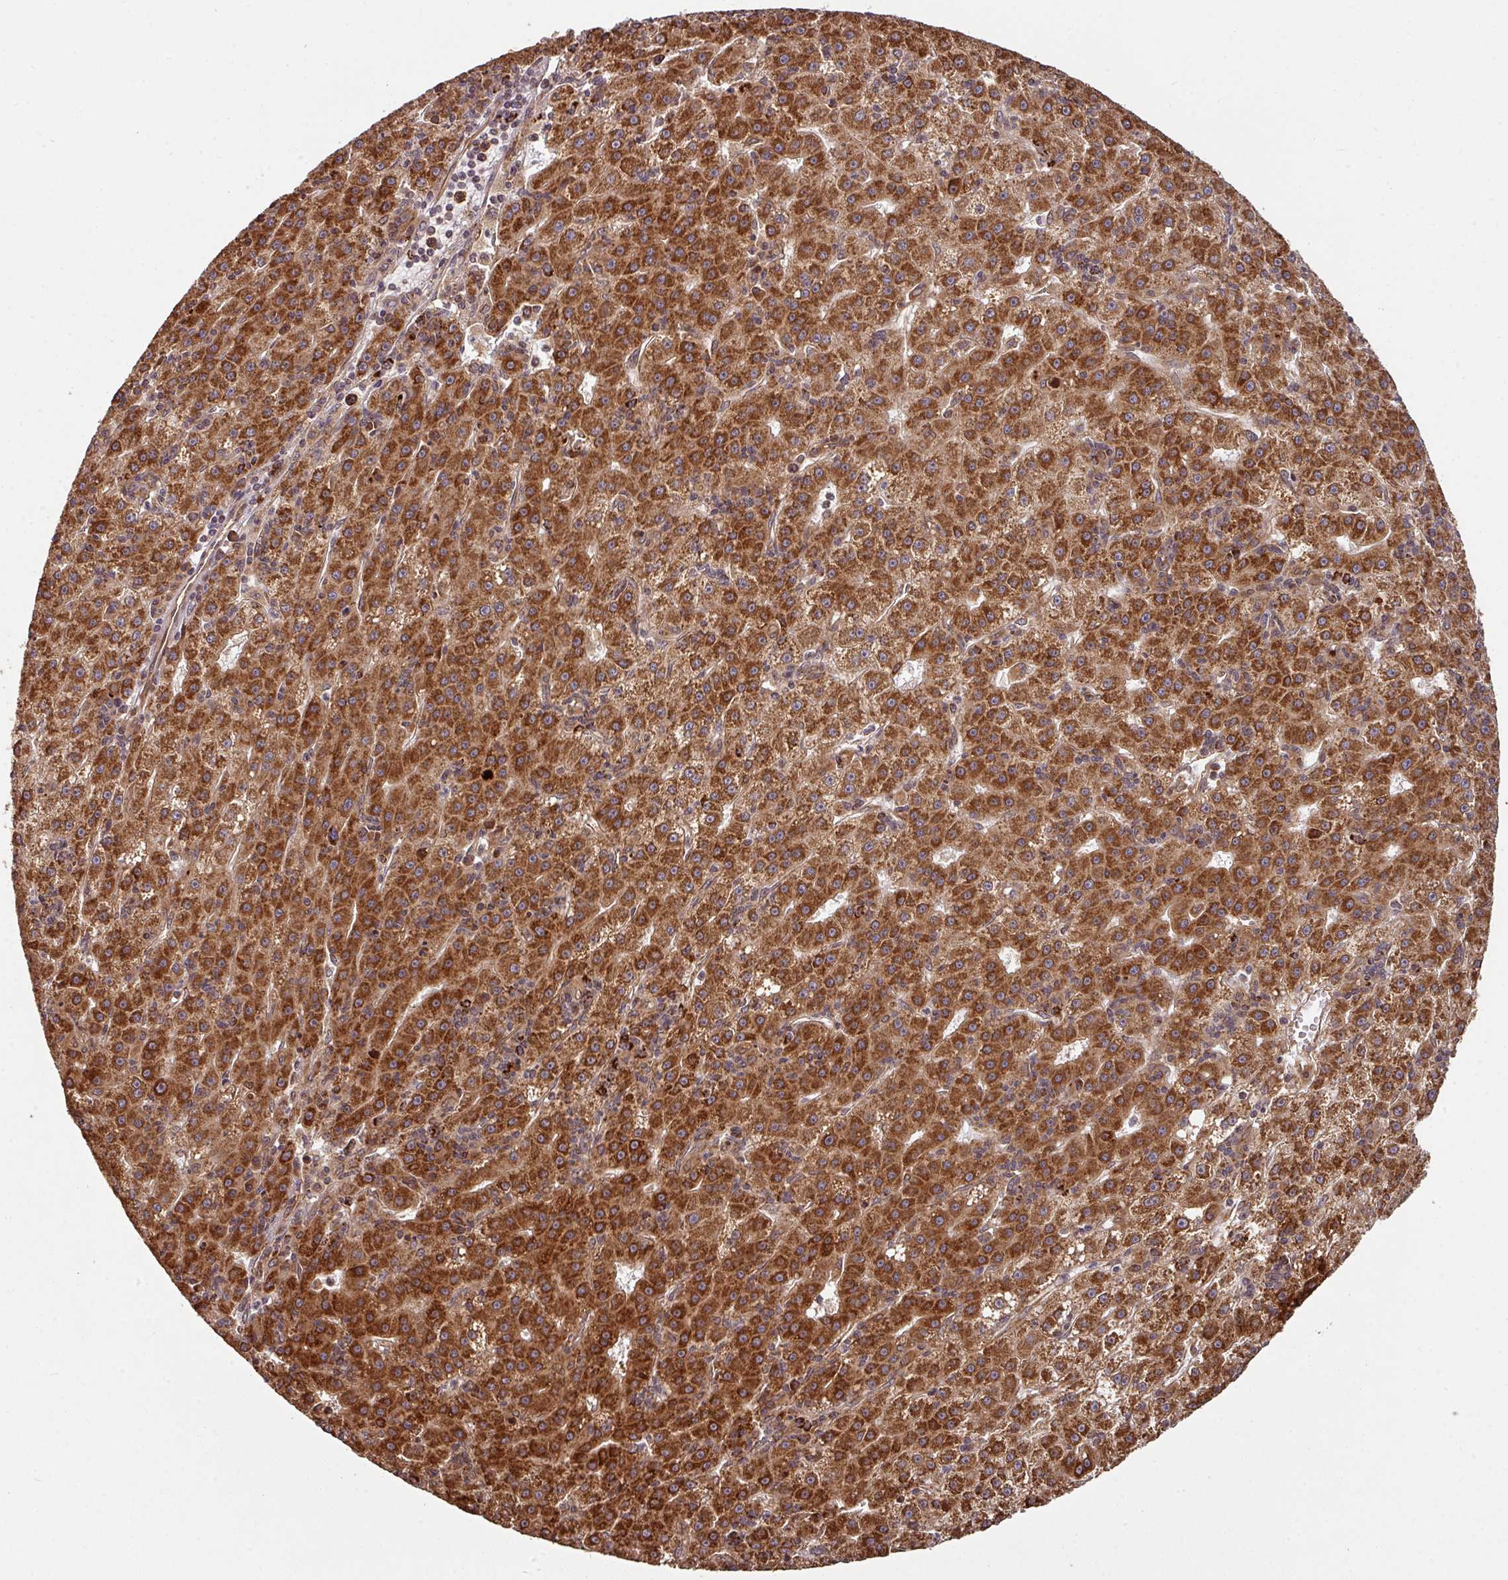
{"staining": {"intensity": "strong", "quantity": ">75%", "location": "cytoplasmic/membranous"}, "tissue": "liver cancer", "cell_type": "Tumor cells", "image_type": "cancer", "snomed": [{"axis": "morphology", "description": "Carcinoma, Hepatocellular, NOS"}, {"axis": "topography", "description": "Liver"}], "caption": "Strong cytoplasmic/membranous positivity for a protein is seen in about >75% of tumor cells of liver hepatocellular carcinoma using immunohistochemistry.", "gene": "TRAP1", "patient": {"sex": "male", "age": 76}}